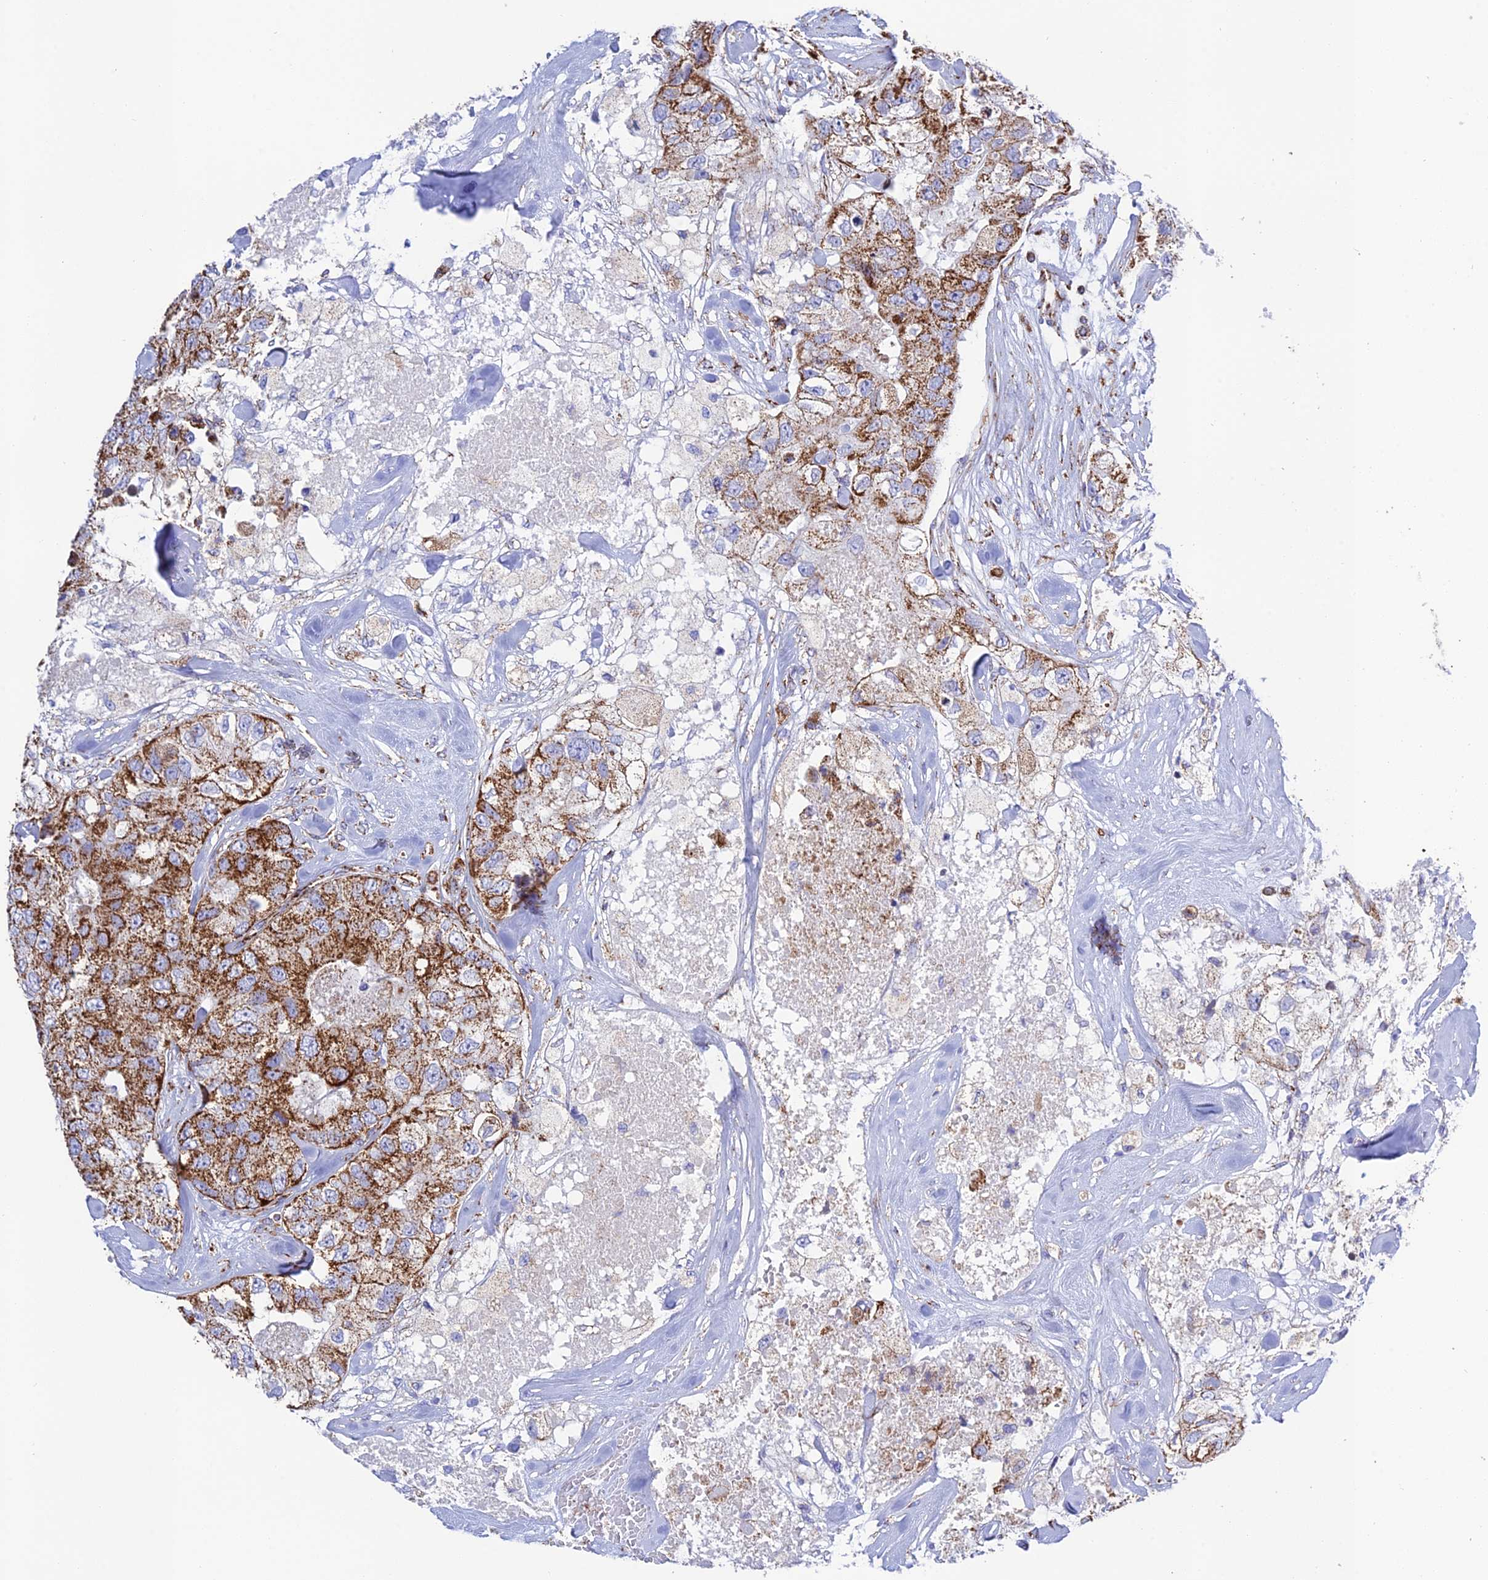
{"staining": {"intensity": "strong", "quantity": "25%-75%", "location": "cytoplasmic/membranous"}, "tissue": "breast cancer", "cell_type": "Tumor cells", "image_type": "cancer", "snomed": [{"axis": "morphology", "description": "Duct carcinoma"}, {"axis": "topography", "description": "Breast"}], "caption": "Breast cancer stained for a protein (brown) reveals strong cytoplasmic/membranous positive positivity in about 25%-75% of tumor cells.", "gene": "CHCHD3", "patient": {"sex": "female", "age": 62}}